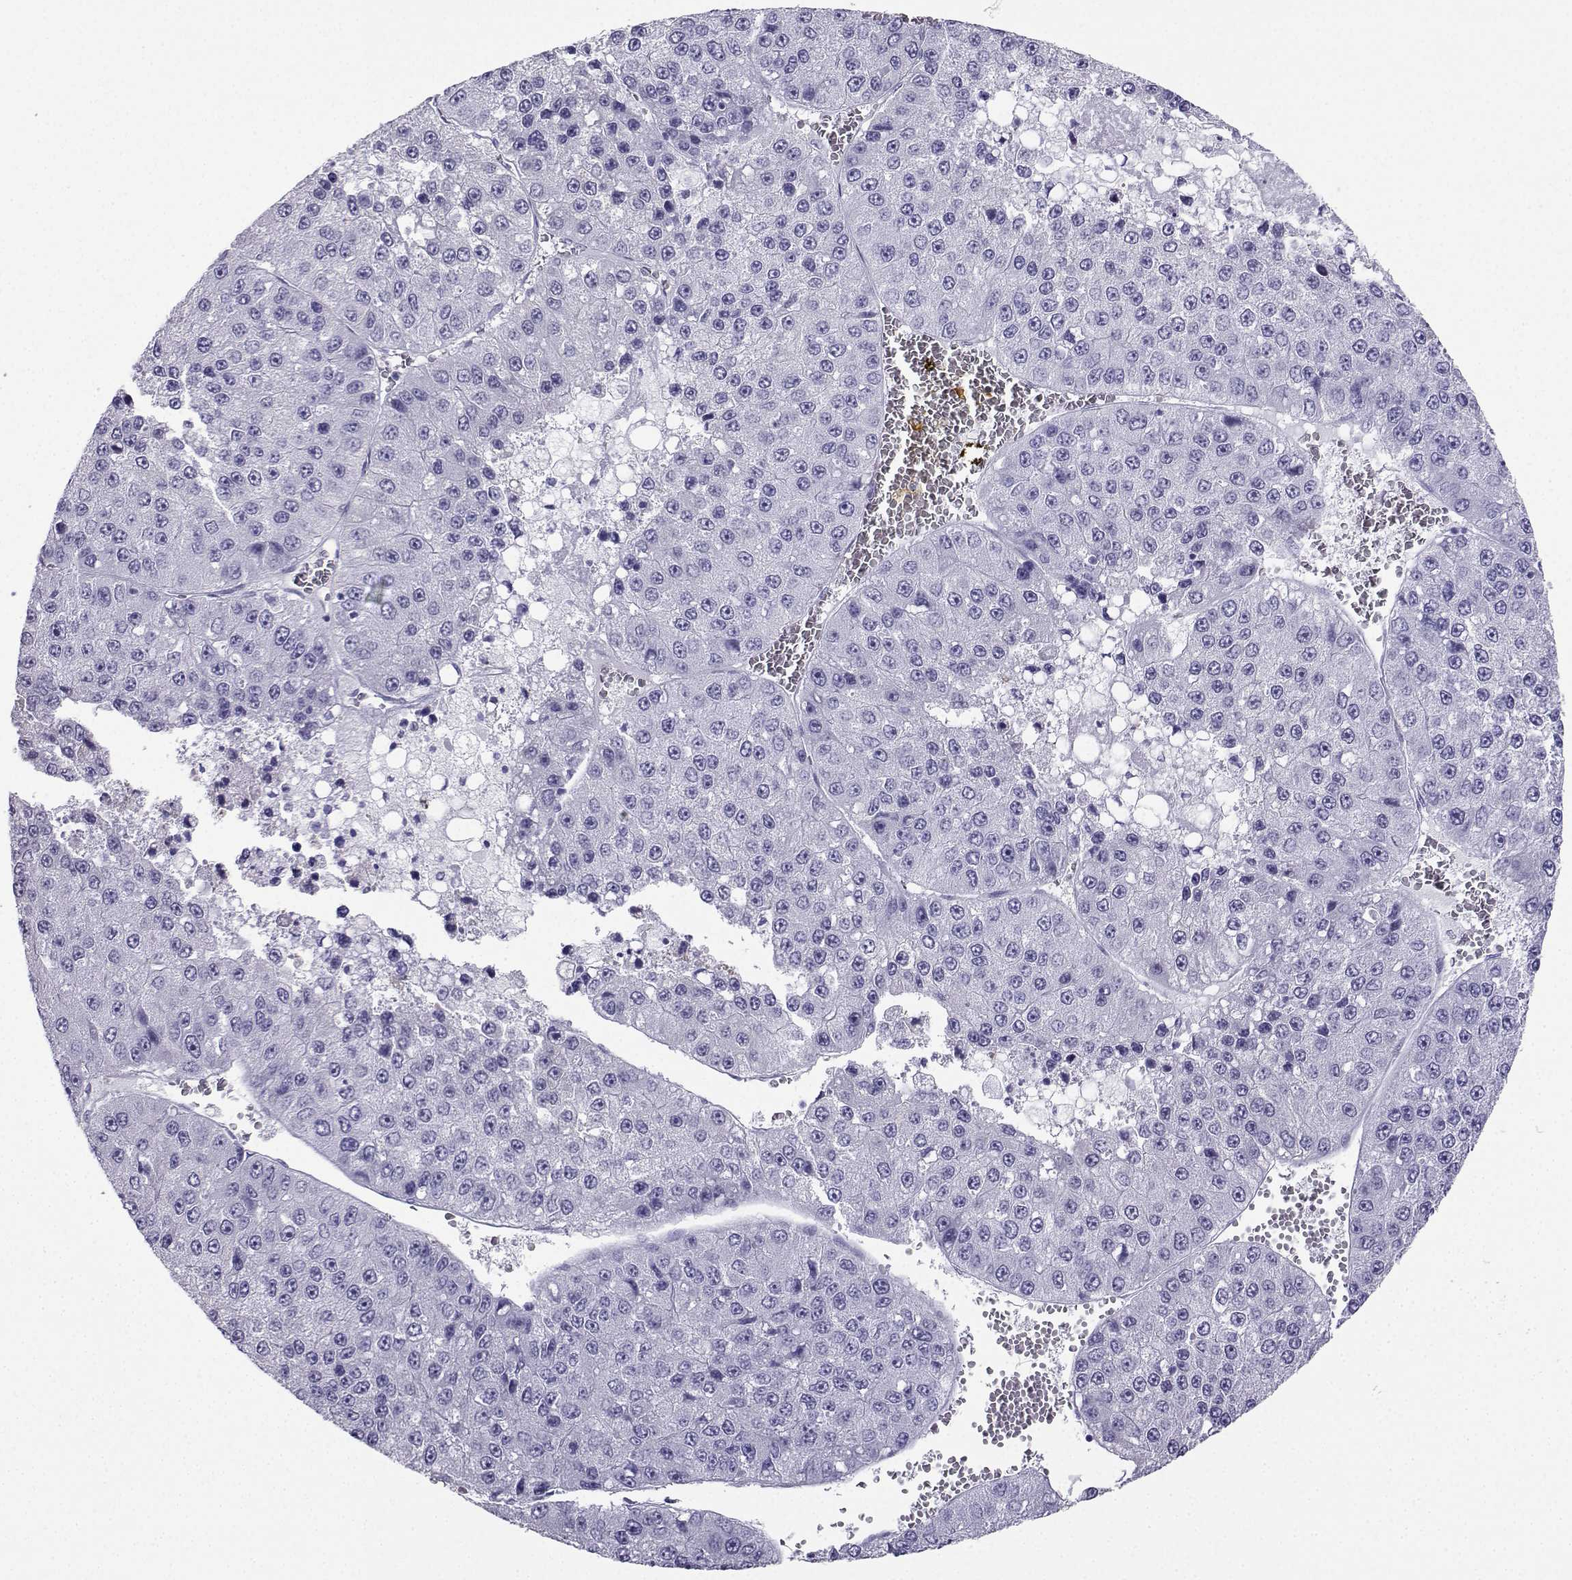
{"staining": {"intensity": "negative", "quantity": "none", "location": "none"}, "tissue": "liver cancer", "cell_type": "Tumor cells", "image_type": "cancer", "snomed": [{"axis": "morphology", "description": "Carcinoma, Hepatocellular, NOS"}, {"axis": "topography", "description": "Liver"}], "caption": "Hepatocellular carcinoma (liver) was stained to show a protein in brown. There is no significant positivity in tumor cells.", "gene": "SLC18A2", "patient": {"sex": "female", "age": 73}}